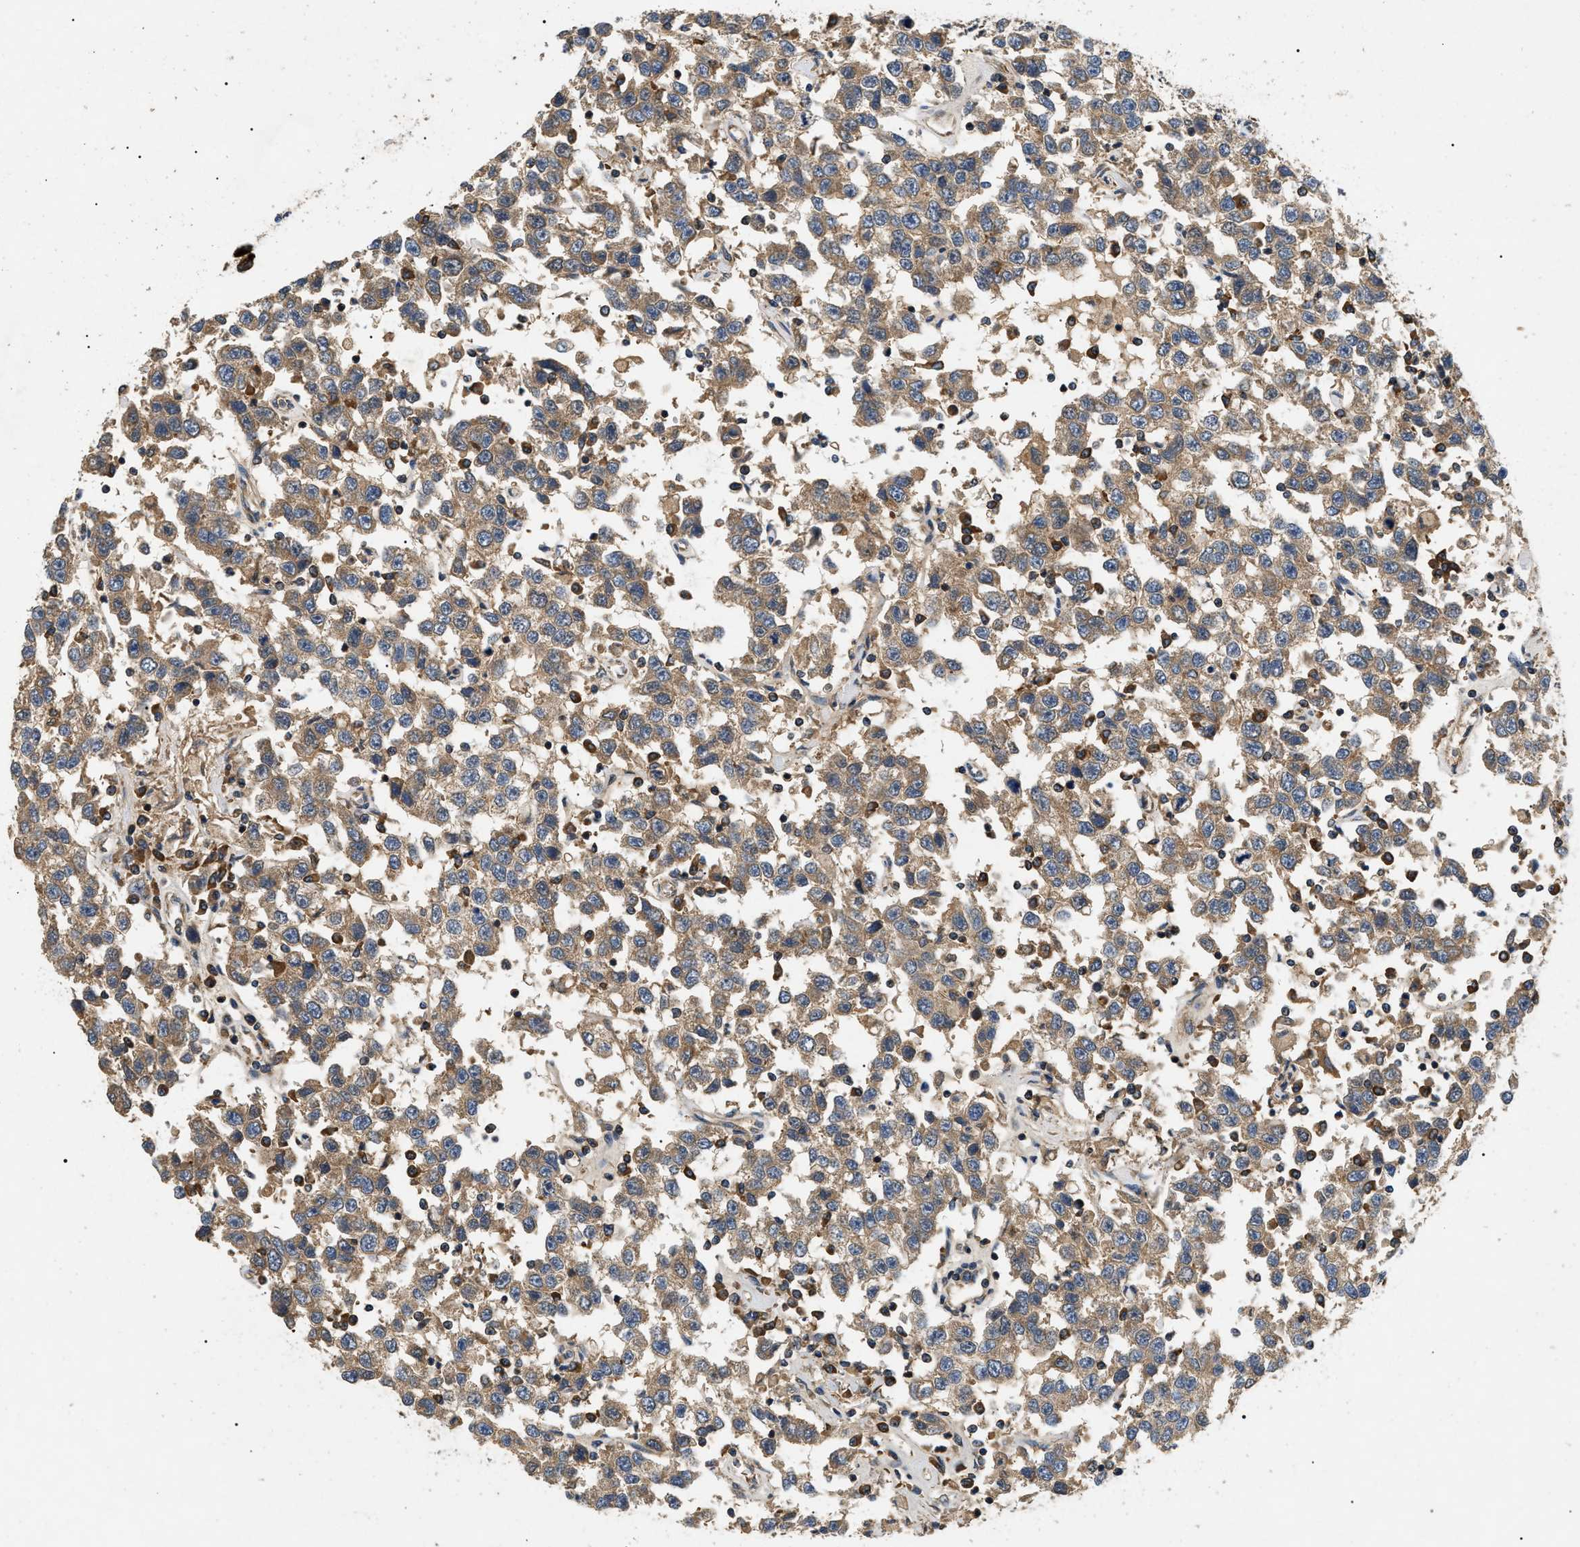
{"staining": {"intensity": "moderate", "quantity": ">75%", "location": "cytoplasmic/membranous"}, "tissue": "testis cancer", "cell_type": "Tumor cells", "image_type": "cancer", "snomed": [{"axis": "morphology", "description": "Seminoma, NOS"}, {"axis": "topography", "description": "Testis"}], "caption": "Immunohistochemistry (IHC) micrograph of neoplastic tissue: testis cancer stained using immunohistochemistry reveals medium levels of moderate protein expression localized specifically in the cytoplasmic/membranous of tumor cells, appearing as a cytoplasmic/membranous brown color.", "gene": "PPM1B", "patient": {"sex": "male", "age": 41}}